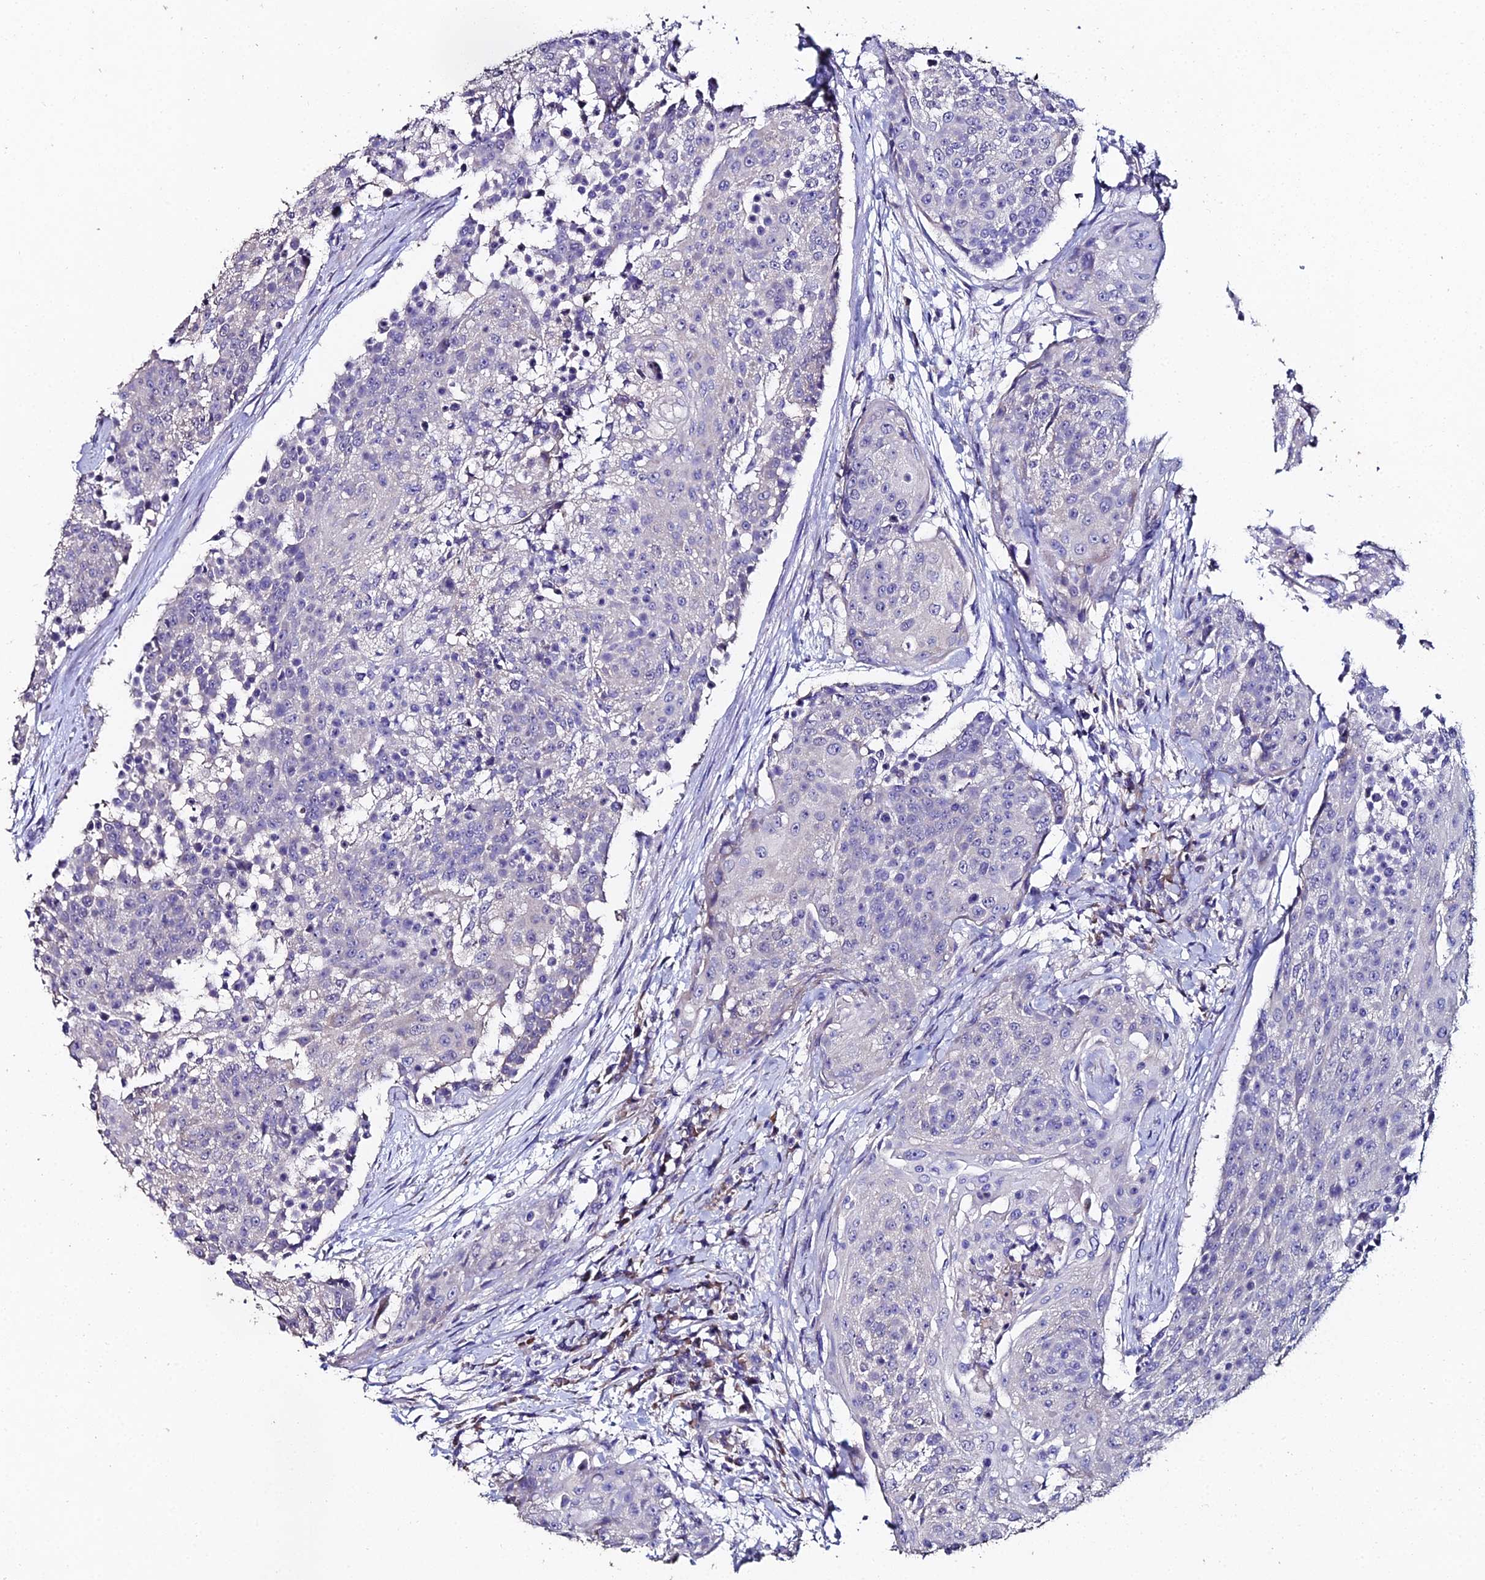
{"staining": {"intensity": "negative", "quantity": "none", "location": "none"}, "tissue": "urothelial cancer", "cell_type": "Tumor cells", "image_type": "cancer", "snomed": [{"axis": "morphology", "description": "Urothelial carcinoma, High grade"}, {"axis": "topography", "description": "Urinary bladder"}], "caption": "DAB immunohistochemical staining of urothelial cancer displays no significant staining in tumor cells.", "gene": "ESRRG", "patient": {"sex": "female", "age": 63}}